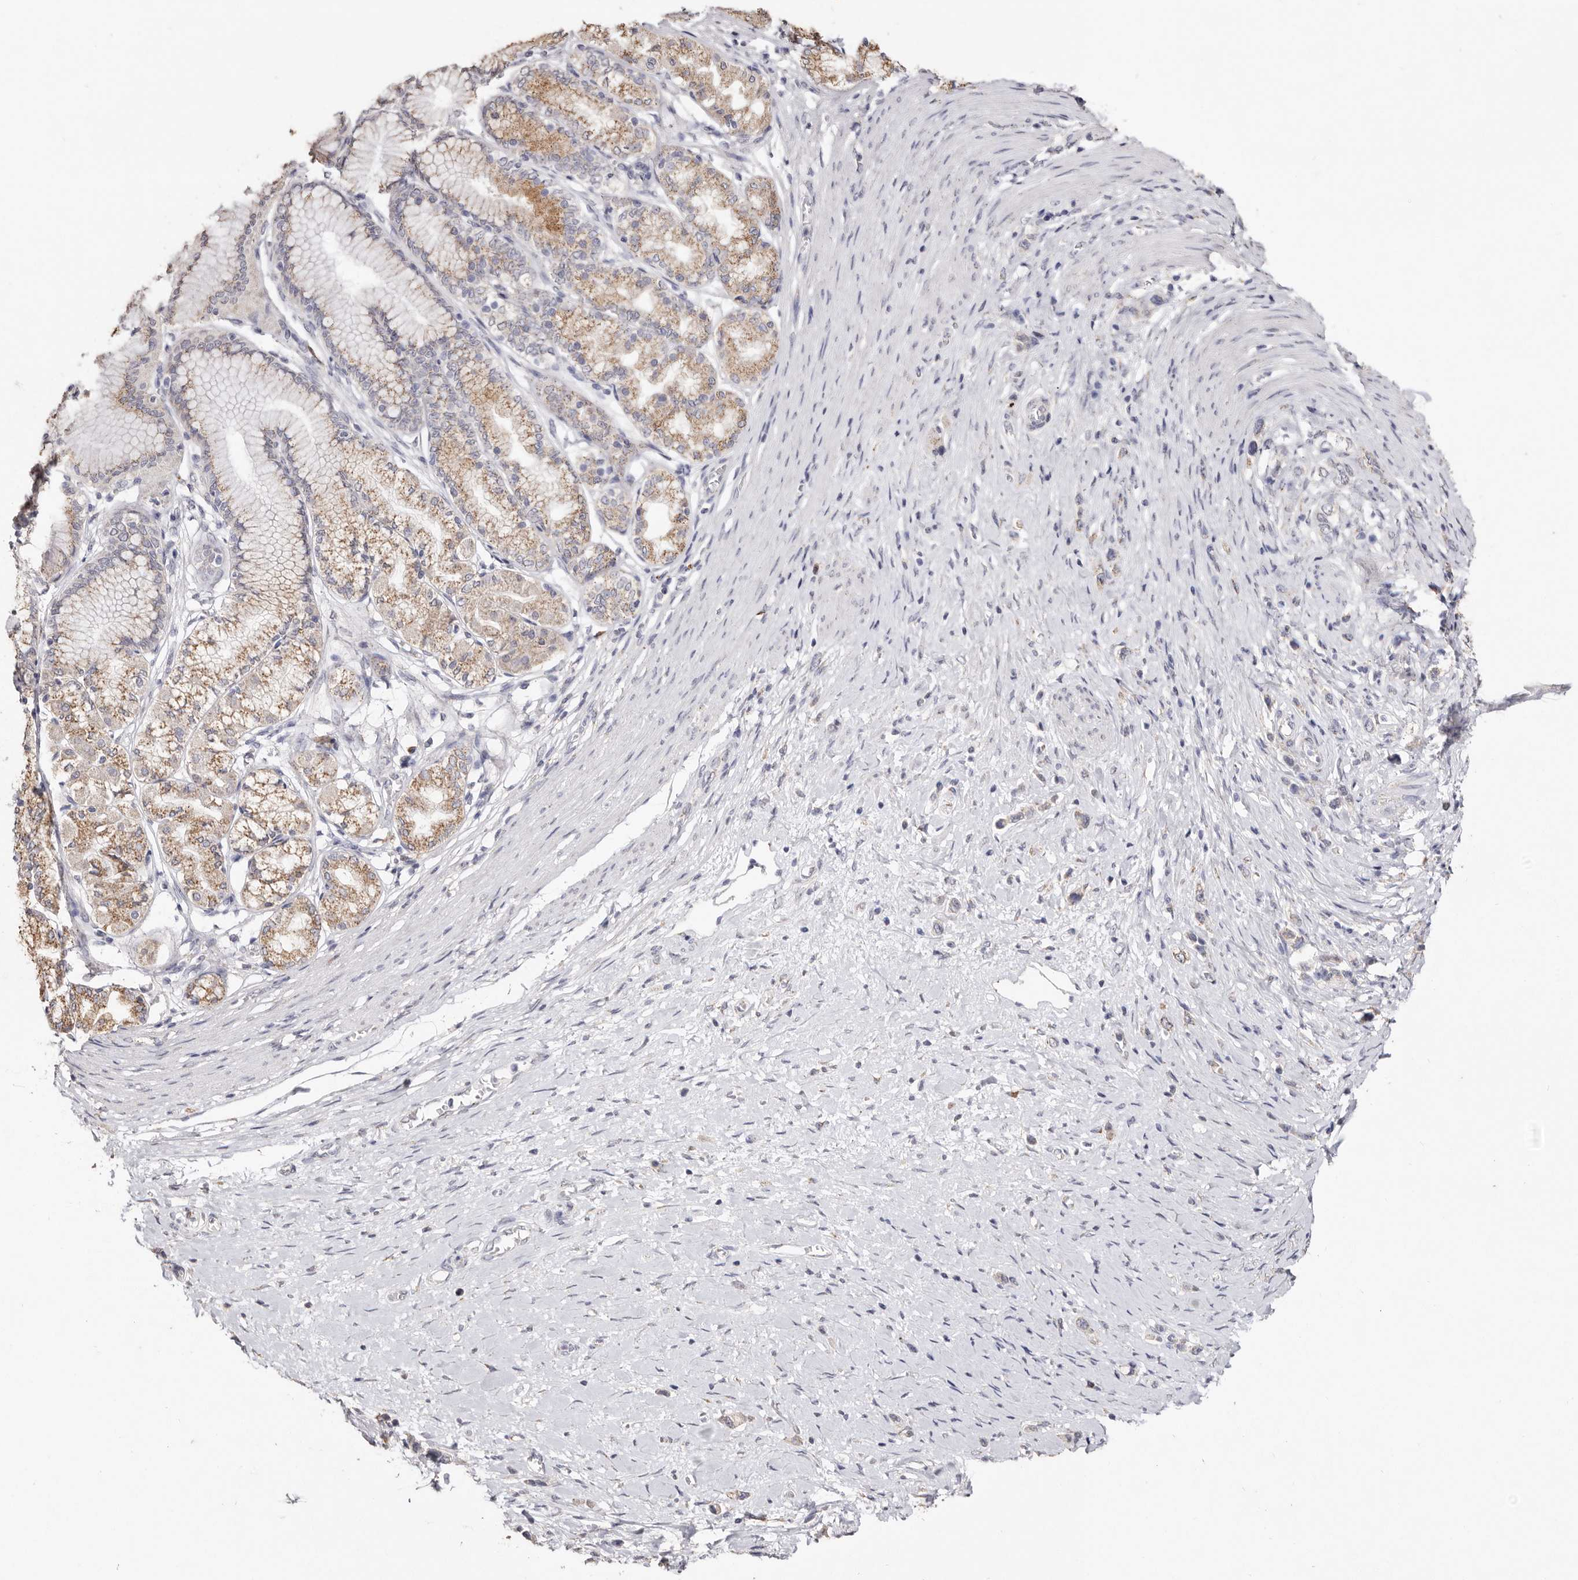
{"staining": {"intensity": "negative", "quantity": "none", "location": "none"}, "tissue": "stomach cancer", "cell_type": "Tumor cells", "image_type": "cancer", "snomed": [{"axis": "morphology", "description": "Adenocarcinoma, NOS"}, {"axis": "topography", "description": "Stomach"}], "caption": "Photomicrograph shows no protein staining in tumor cells of stomach adenocarcinoma tissue.", "gene": "LGALS7B", "patient": {"sex": "female", "age": 65}}